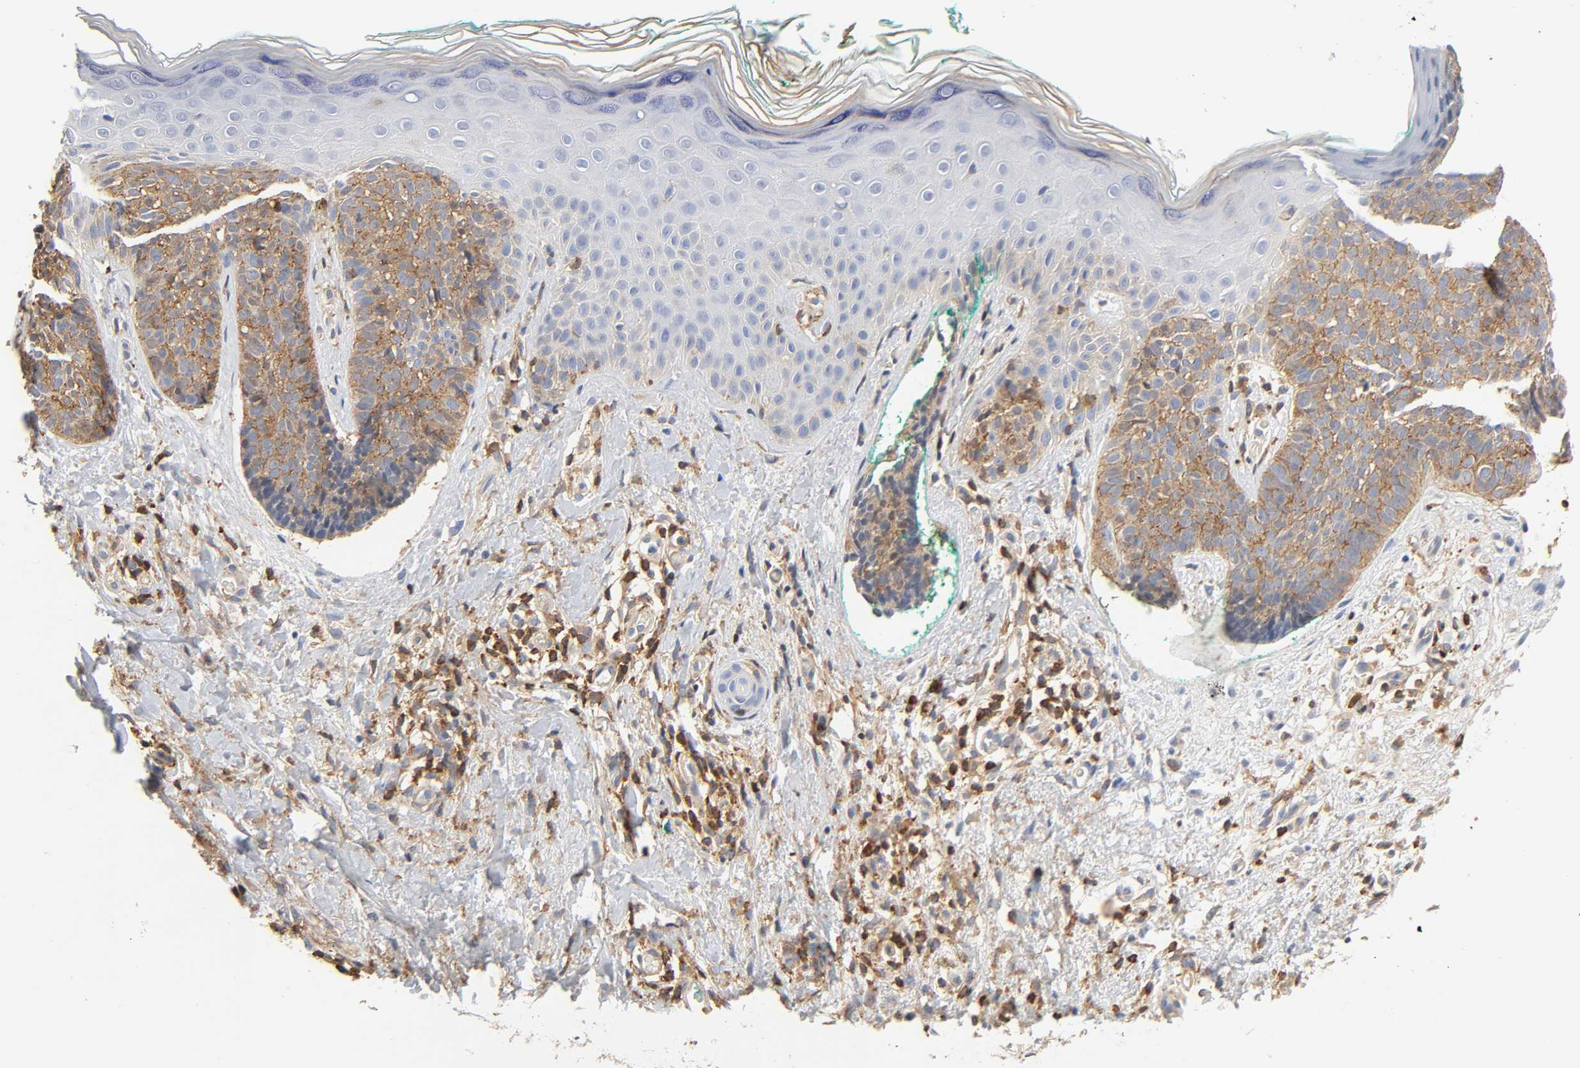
{"staining": {"intensity": "moderate", "quantity": ">75%", "location": "cytoplasmic/membranous"}, "tissue": "skin cancer", "cell_type": "Tumor cells", "image_type": "cancer", "snomed": [{"axis": "morphology", "description": "Basal cell carcinoma"}, {"axis": "topography", "description": "Skin"}], "caption": "DAB (3,3'-diaminobenzidine) immunohistochemical staining of human skin cancer demonstrates moderate cytoplasmic/membranous protein expression in about >75% of tumor cells. The staining is performed using DAB (3,3'-diaminobenzidine) brown chromogen to label protein expression. The nuclei are counter-stained blue using hematoxylin.", "gene": "BIN1", "patient": {"sex": "female", "age": 58}}